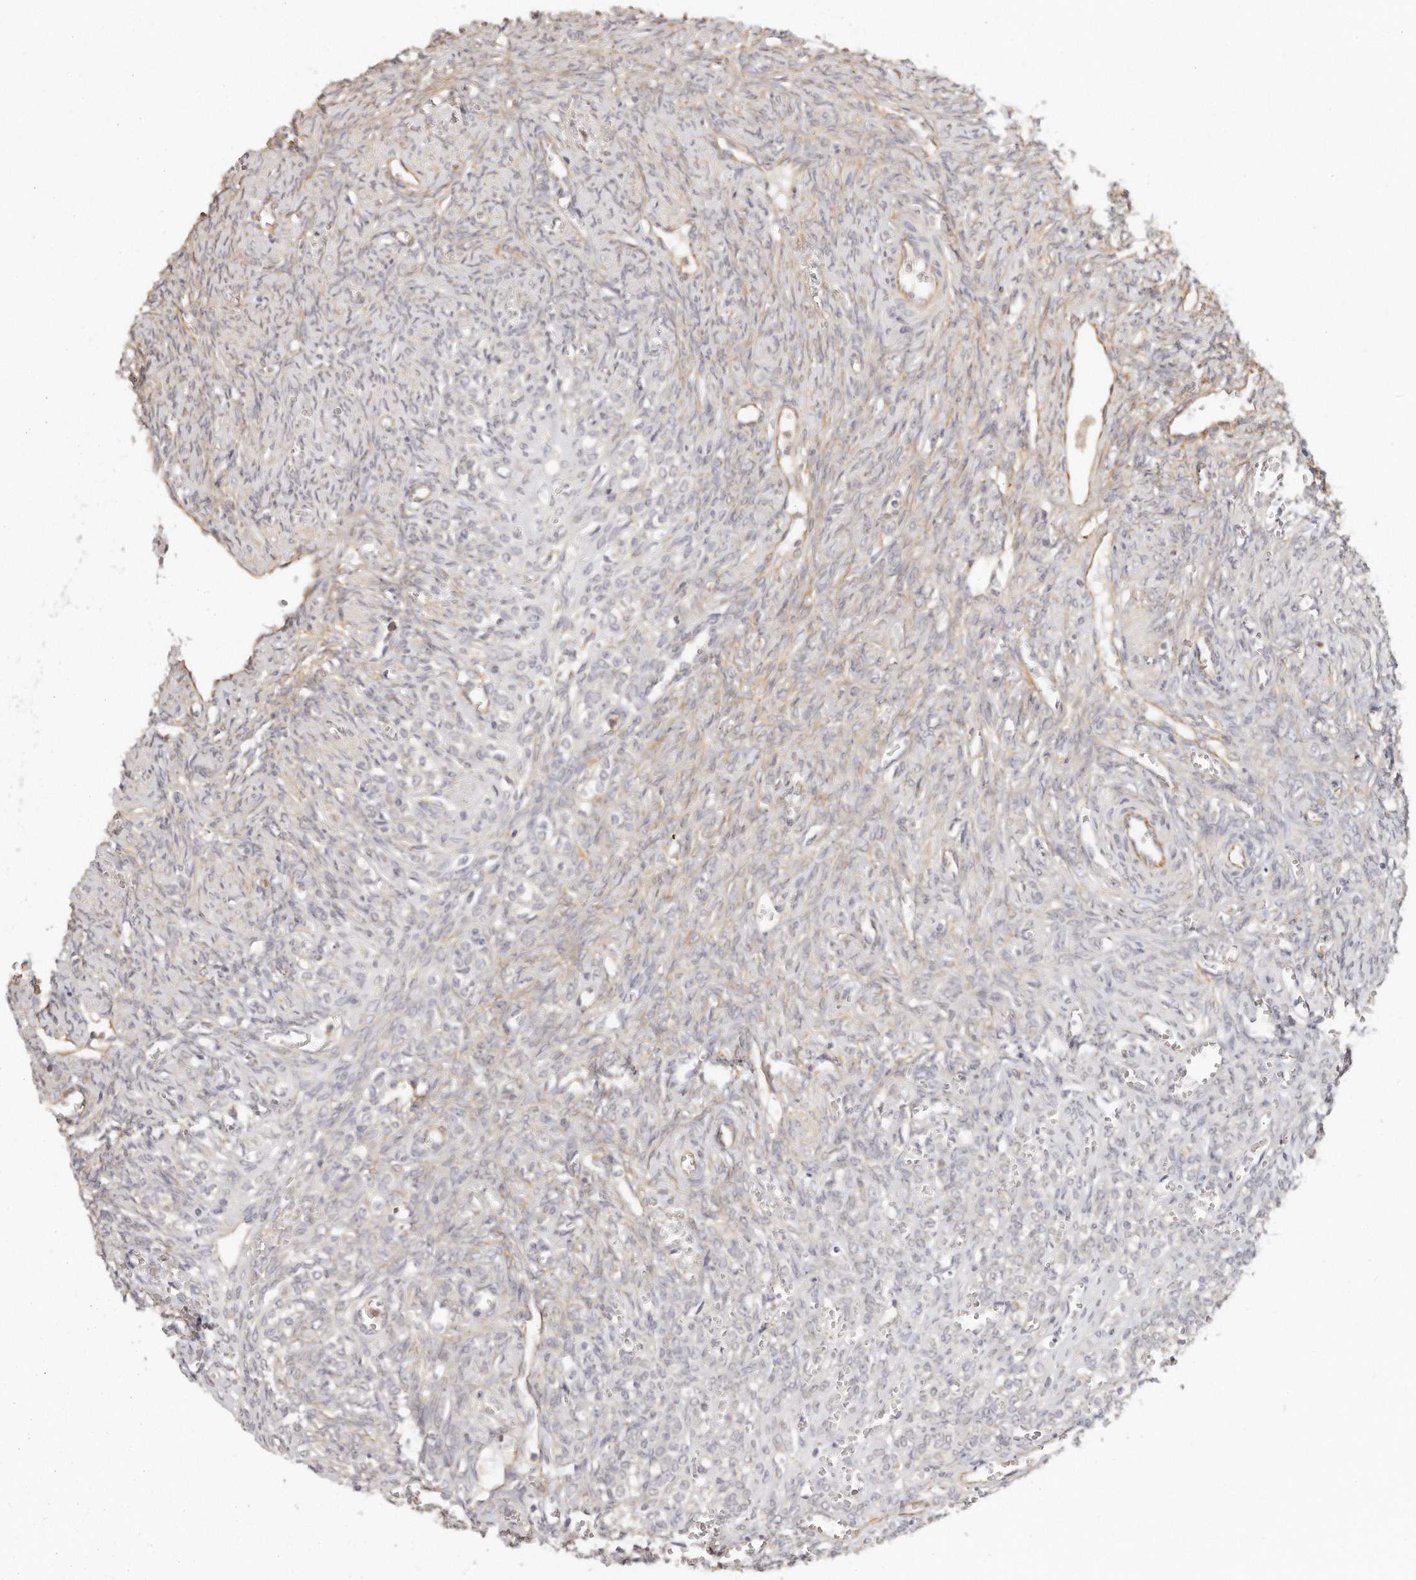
{"staining": {"intensity": "weak", "quantity": "25%-75%", "location": "cytoplasmic/membranous"}, "tissue": "ovary", "cell_type": "Ovarian stroma cells", "image_type": "normal", "snomed": [{"axis": "morphology", "description": "Normal tissue, NOS"}, {"axis": "topography", "description": "Ovary"}], "caption": "The image displays staining of unremarkable ovary, revealing weak cytoplasmic/membranous protein staining (brown color) within ovarian stroma cells.", "gene": "TTLL4", "patient": {"sex": "female", "age": 41}}